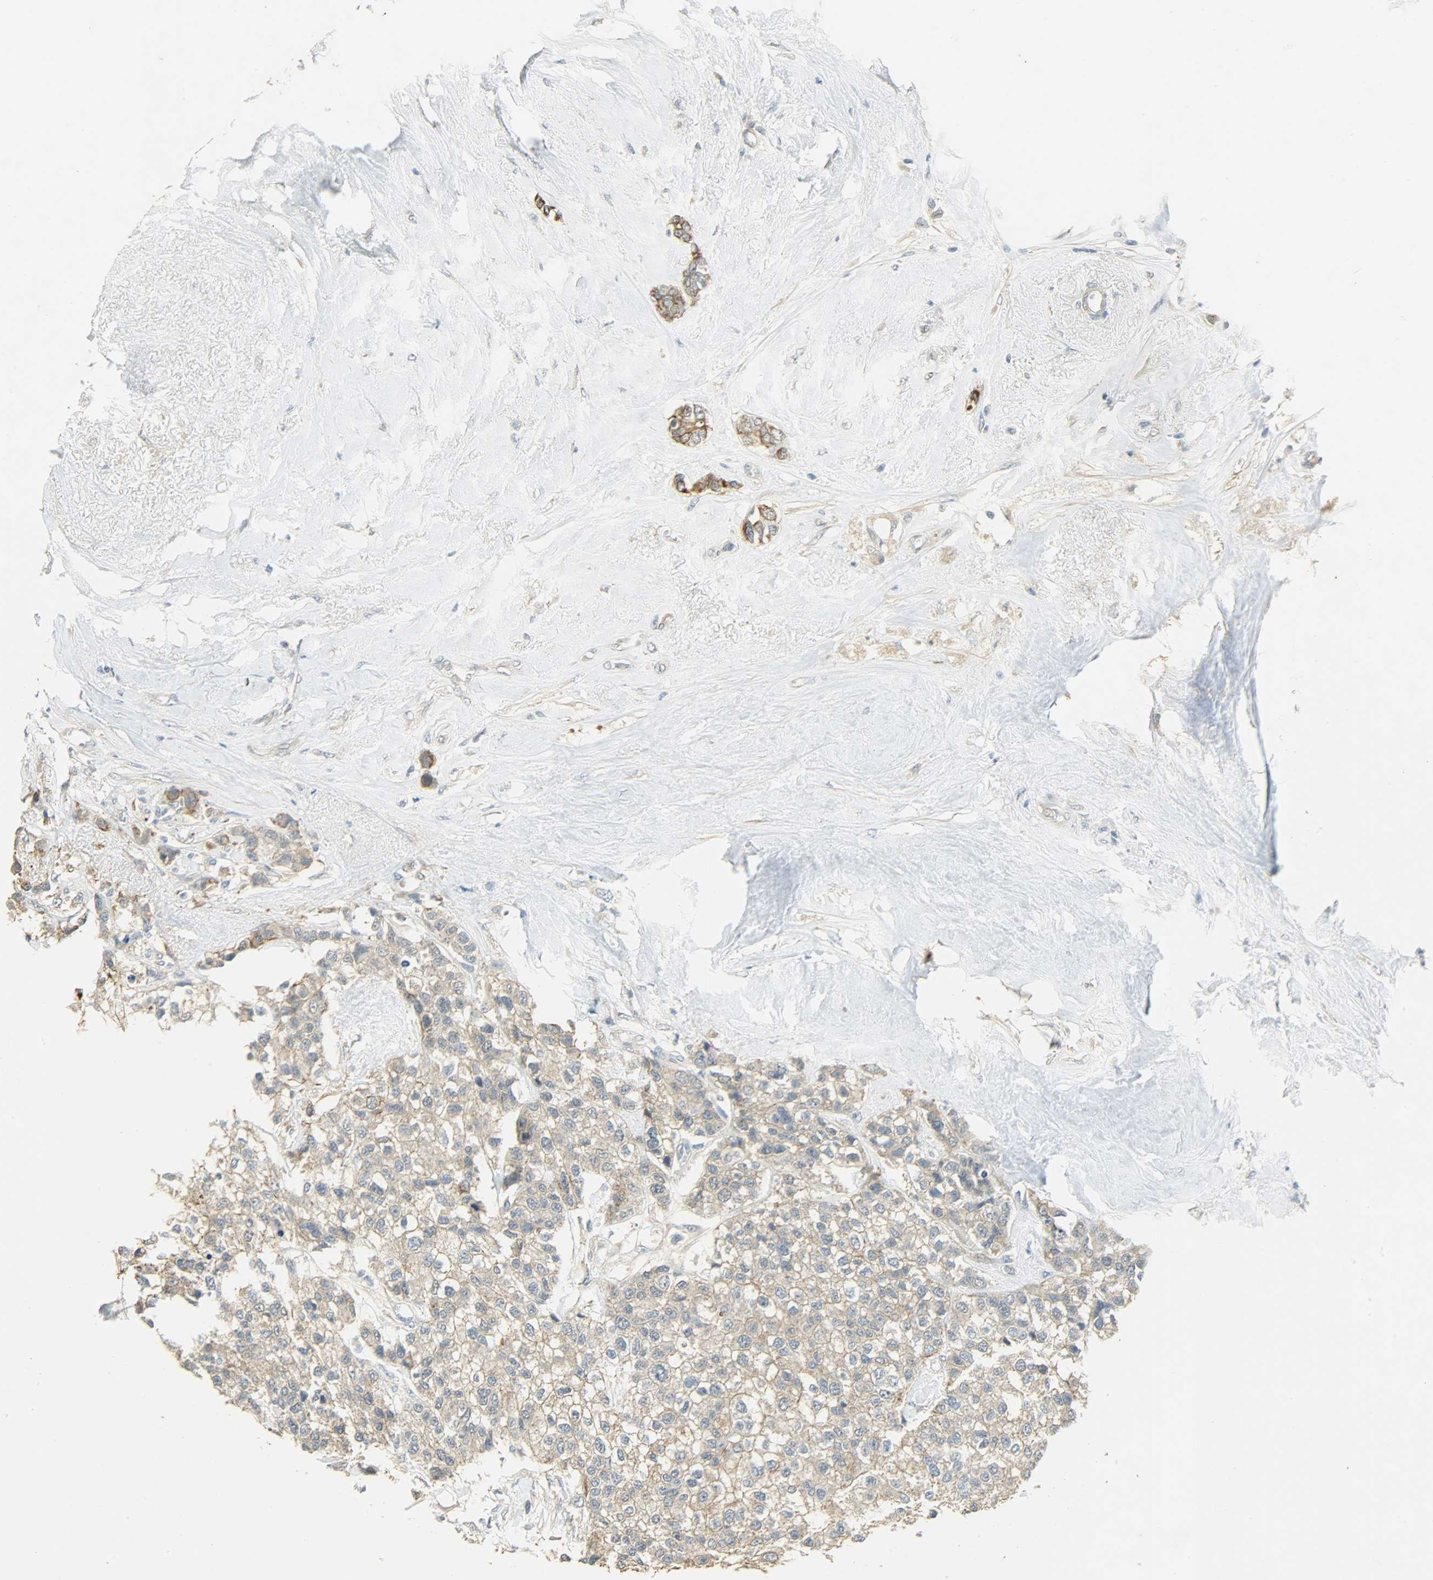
{"staining": {"intensity": "moderate", "quantity": ">75%", "location": "cytoplasmic/membranous"}, "tissue": "breast cancer", "cell_type": "Tumor cells", "image_type": "cancer", "snomed": [{"axis": "morphology", "description": "Duct carcinoma"}, {"axis": "topography", "description": "Breast"}], "caption": "A photomicrograph of human breast cancer stained for a protein displays moderate cytoplasmic/membranous brown staining in tumor cells. (brown staining indicates protein expression, while blue staining denotes nuclei).", "gene": "USP13", "patient": {"sex": "female", "age": 51}}